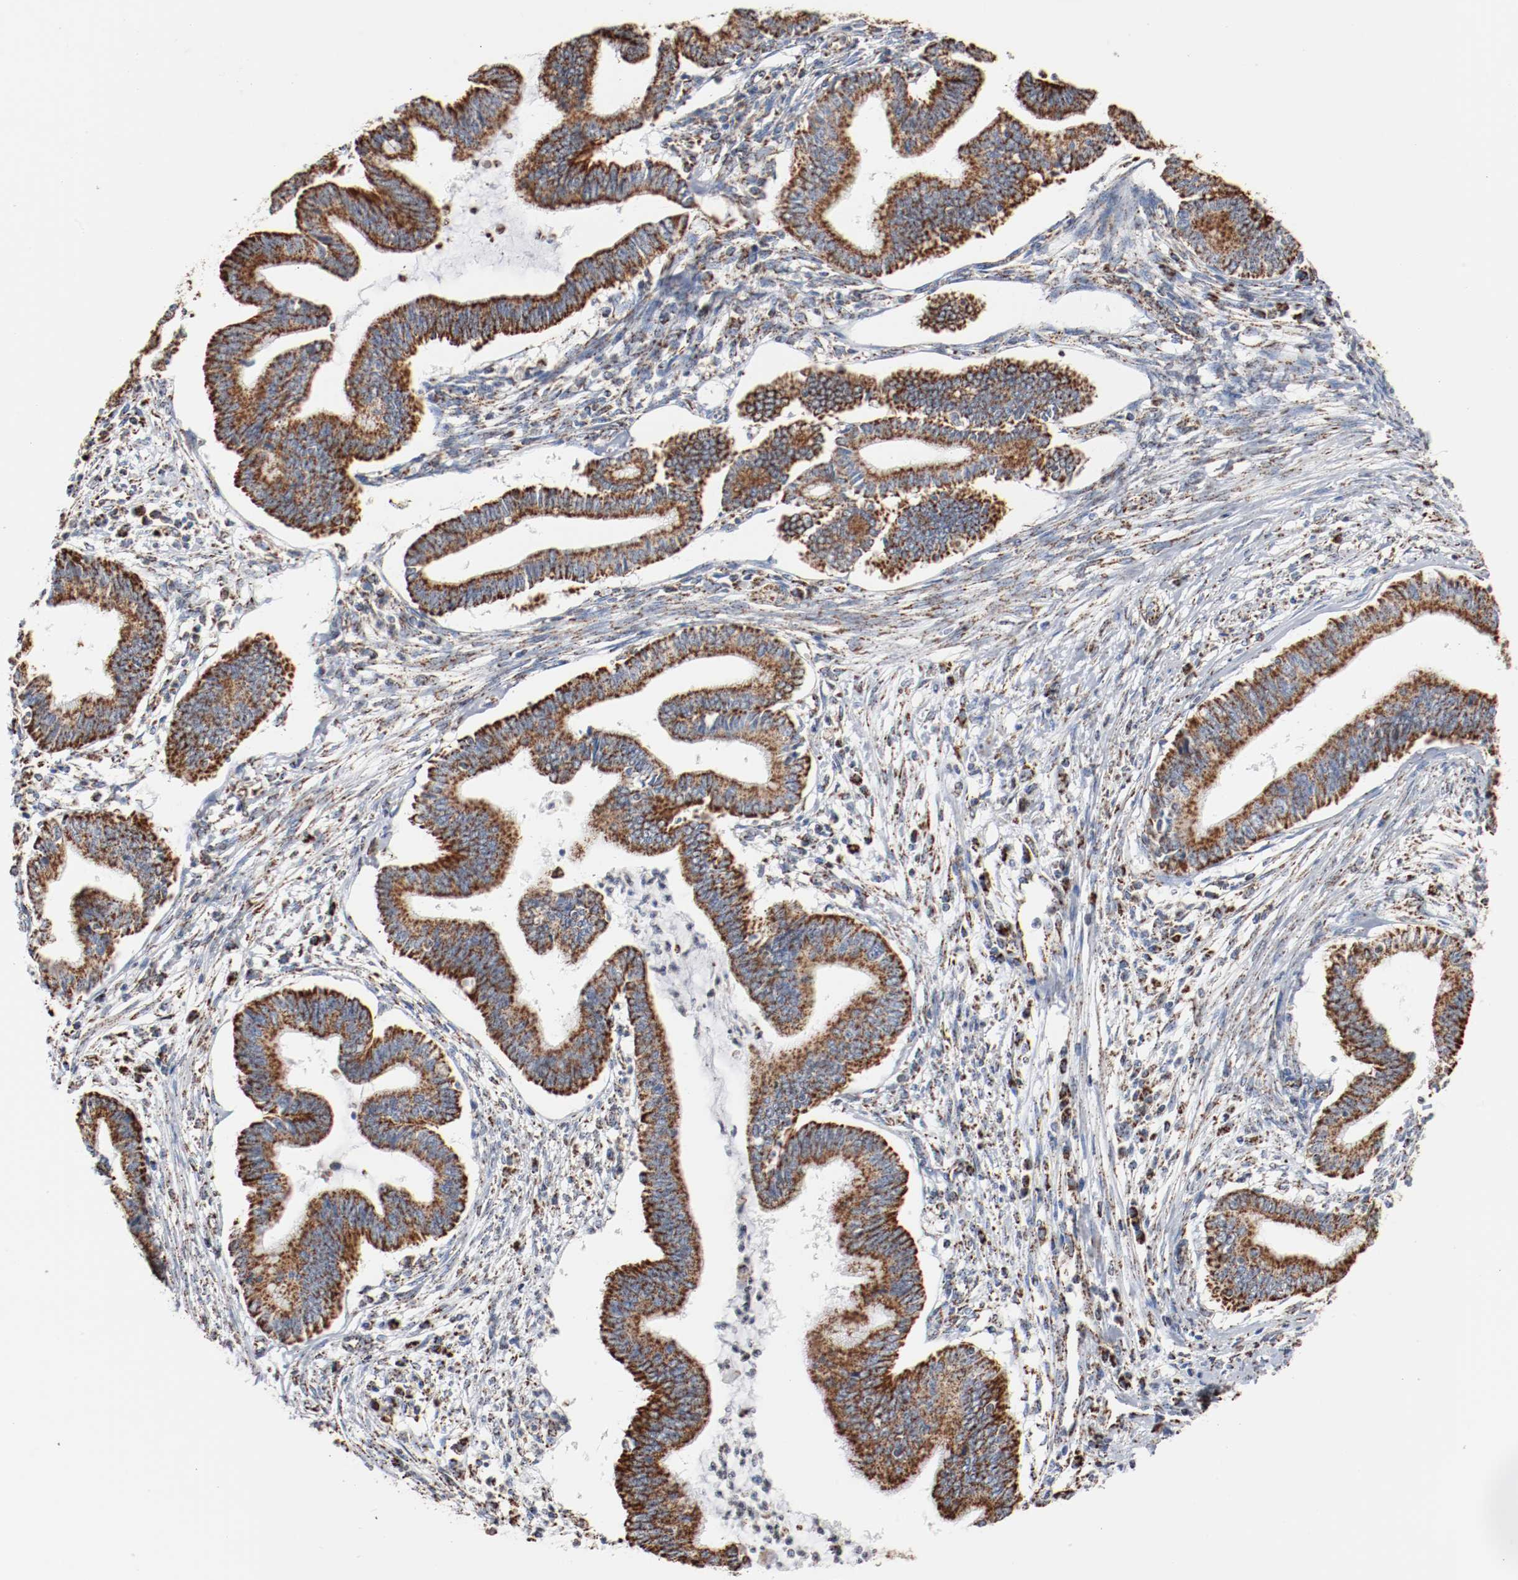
{"staining": {"intensity": "strong", "quantity": ">75%", "location": "cytoplasmic/membranous"}, "tissue": "cervical cancer", "cell_type": "Tumor cells", "image_type": "cancer", "snomed": [{"axis": "morphology", "description": "Adenocarcinoma, NOS"}, {"axis": "topography", "description": "Cervix"}], "caption": "Cervical cancer stained for a protein (brown) reveals strong cytoplasmic/membranous positive positivity in approximately >75% of tumor cells.", "gene": "NDUFS4", "patient": {"sex": "female", "age": 36}}